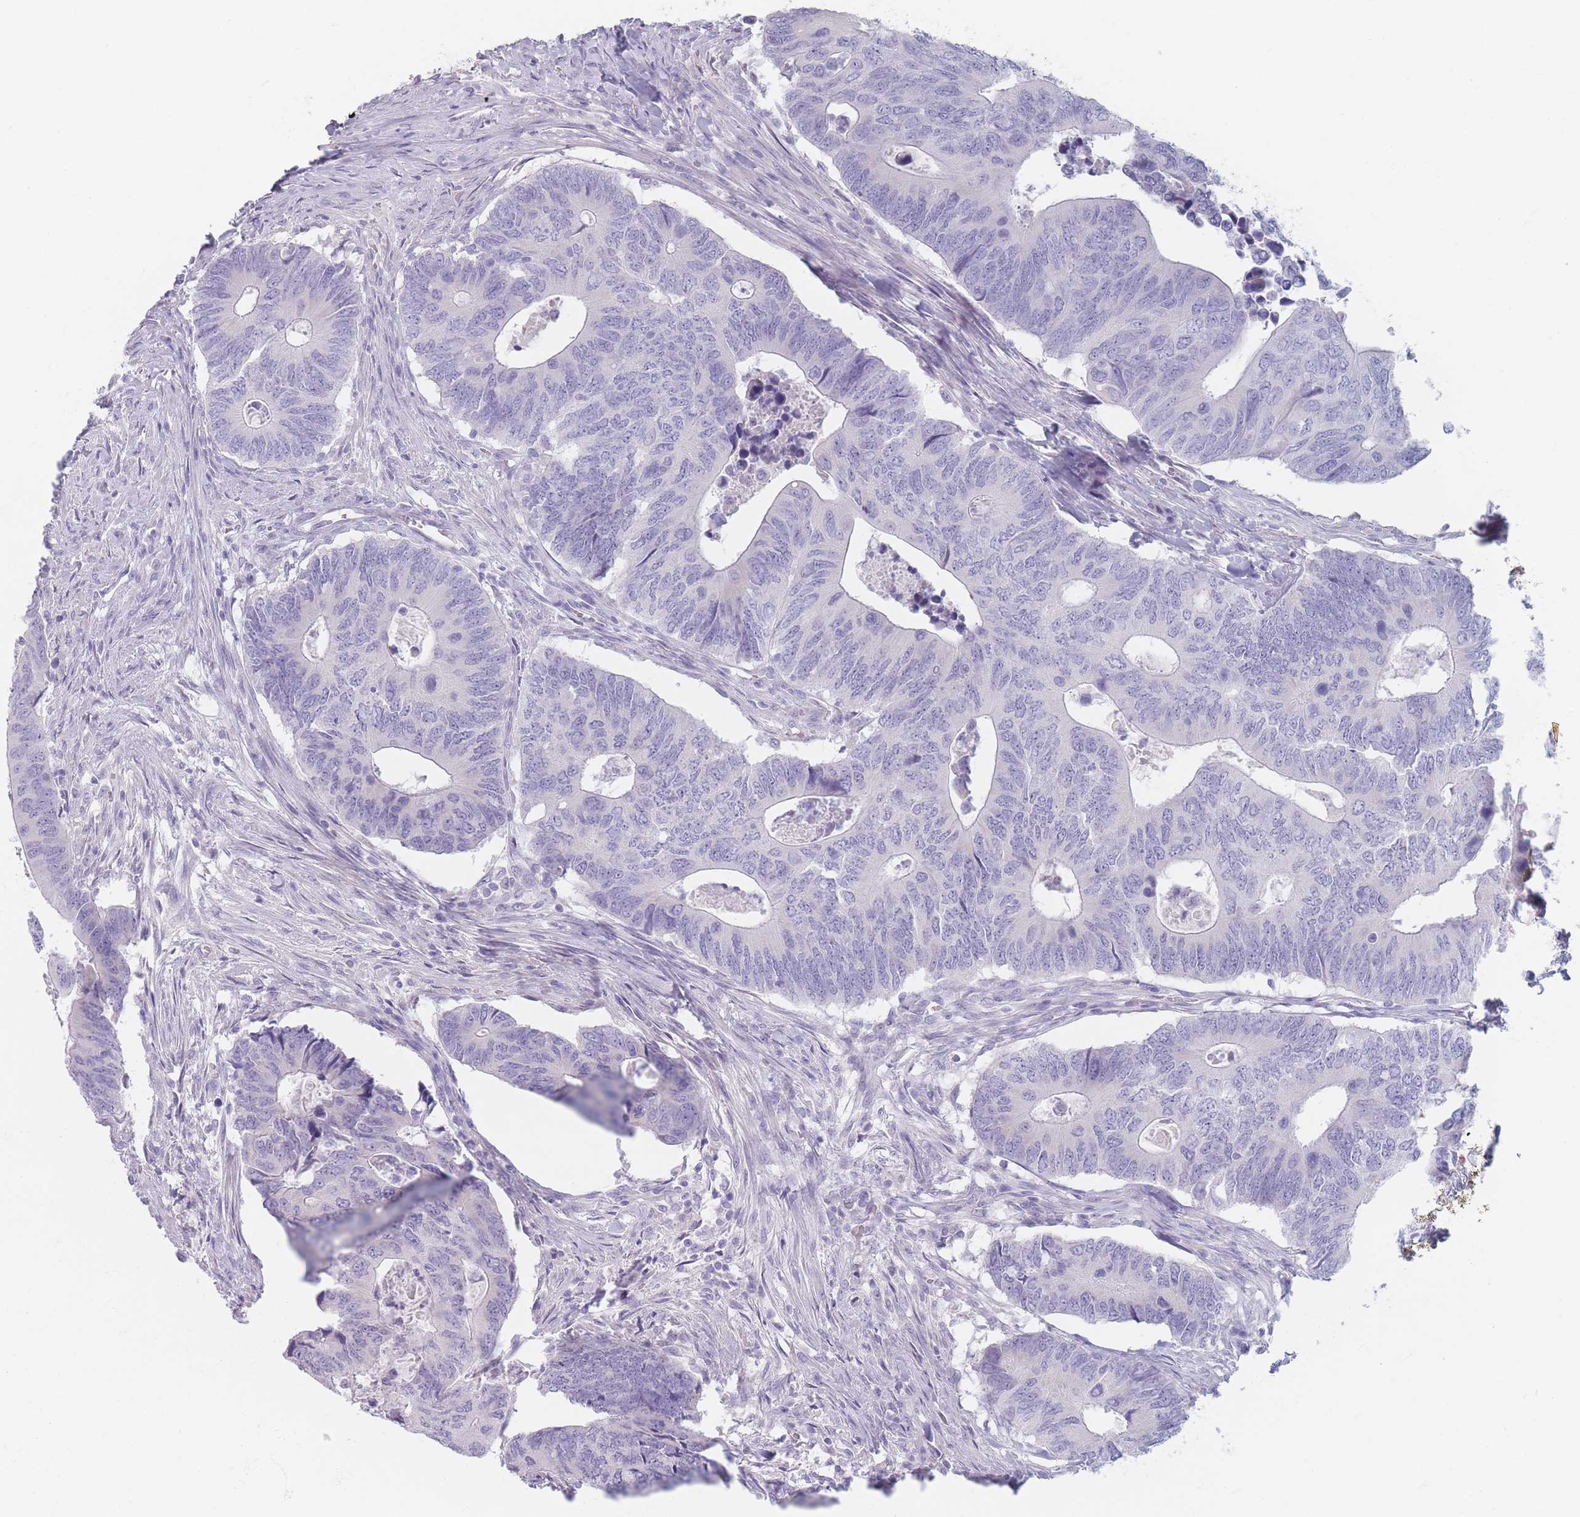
{"staining": {"intensity": "negative", "quantity": "none", "location": "none"}, "tissue": "colorectal cancer", "cell_type": "Tumor cells", "image_type": "cancer", "snomed": [{"axis": "morphology", "description": "Adenocarcinoma, NOS"}, {"axis": "topography", "description": "Colon"}], "caption": "This is an IHC image of human colorectal adenocarcinoma. There is no expression in tumor cells.", "gene": "PIGM", "patient": {"sex": "male", "age": 87}}